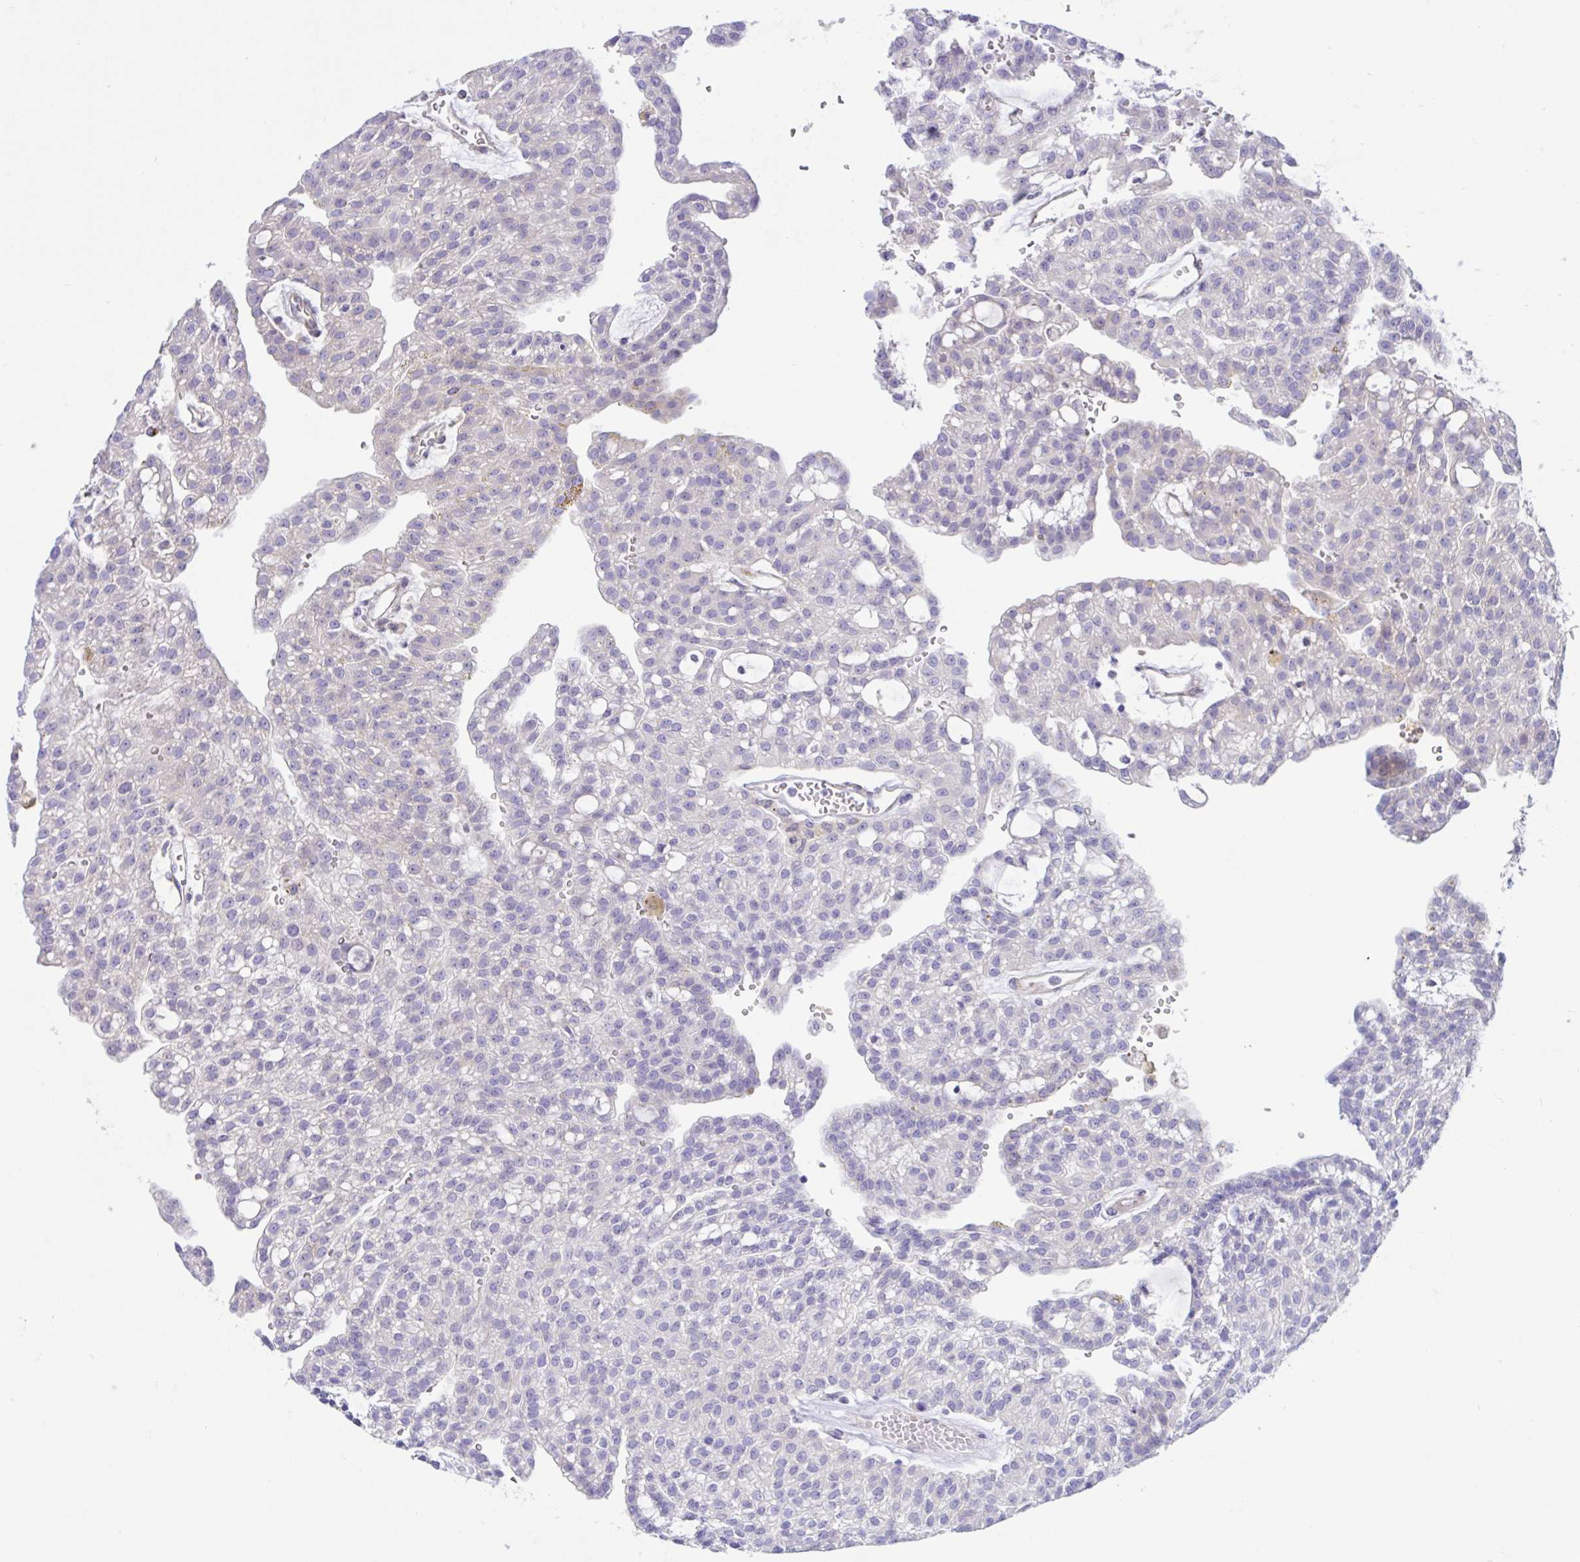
{"staining": {"intensity": "negative", "quantity": "none", "location": "none"}, "tissue": "renal cancer", "cell_type": "Tumor cells", "image_type": "cancer", "snomed": [{"axis": "morphology", "description": "Adenocarcinoma, NOS"}, {"axis": "topography", "description": "Kidney"}], "caption": "Renal cancer was stained to show a protein in brown. There is no significant expression in tumor cells. (DAB immunohistochemistry (IHC), high magnification).", "gene": "DSC3", "patient": {"sex": "male", "age": 63}}